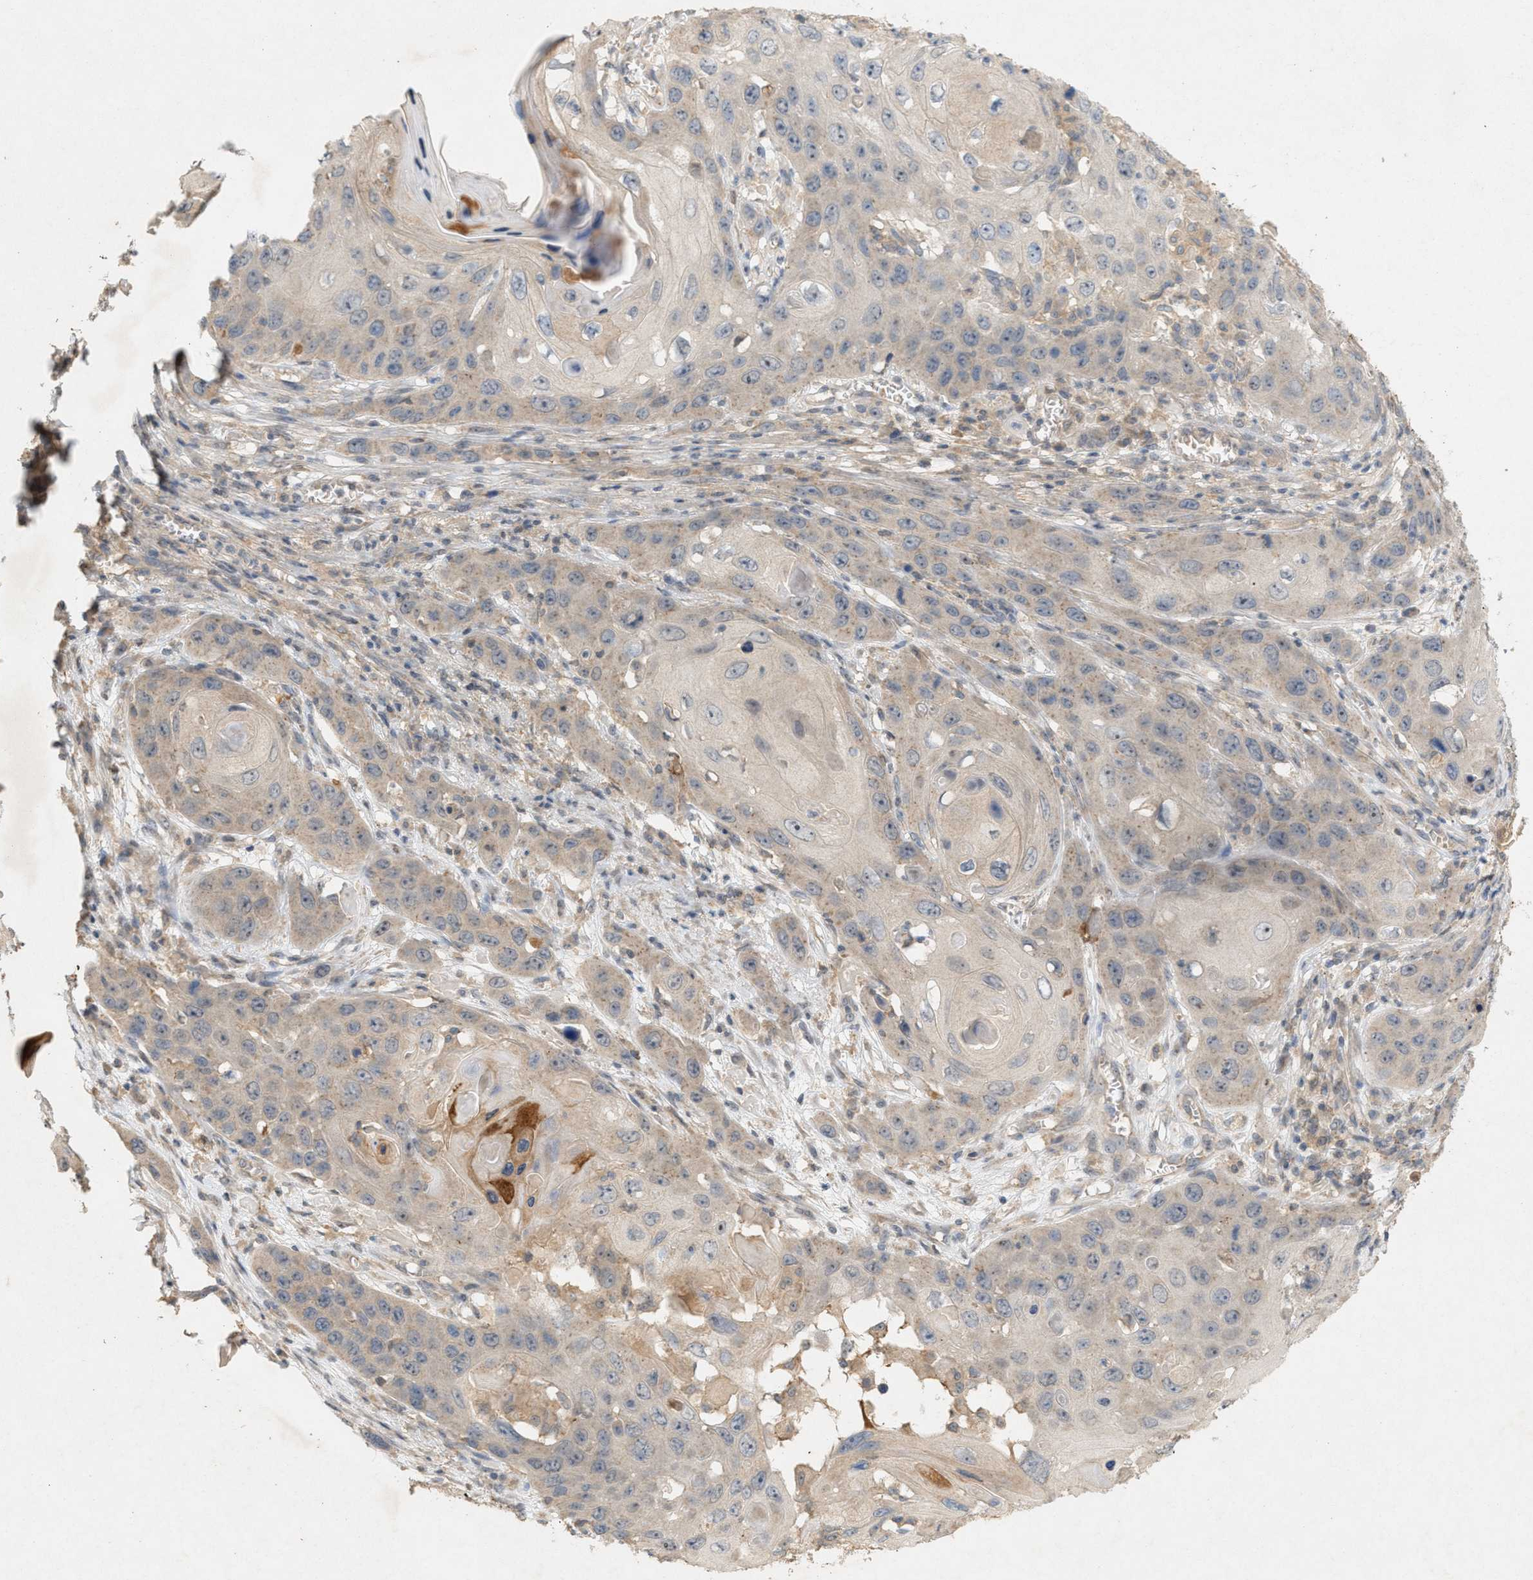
{"staining": {"intensity": "weak", "quantity": "<25%", "location": "cytoplasmic/membranous"}, "tissue": "skin cancer", "cell_type": "Tumor cells", "image_type": "cancer", "snomed": [{"axis": "morphology", "description": "Squamous cell carcinoma, NOS"}, {"axis": "topography", "description": "Skin"}], "caption": "Immunohistochemistry (IHC) histopathology image of neoplastic tissue: human squamous cell carcinoma (skin) stained with DAB (3,3'-diaminobenzidine) displays no significant protein expression in tumor cells.", "gene": "DCAF7", "patient": {"sex": "male", "age": 55}}